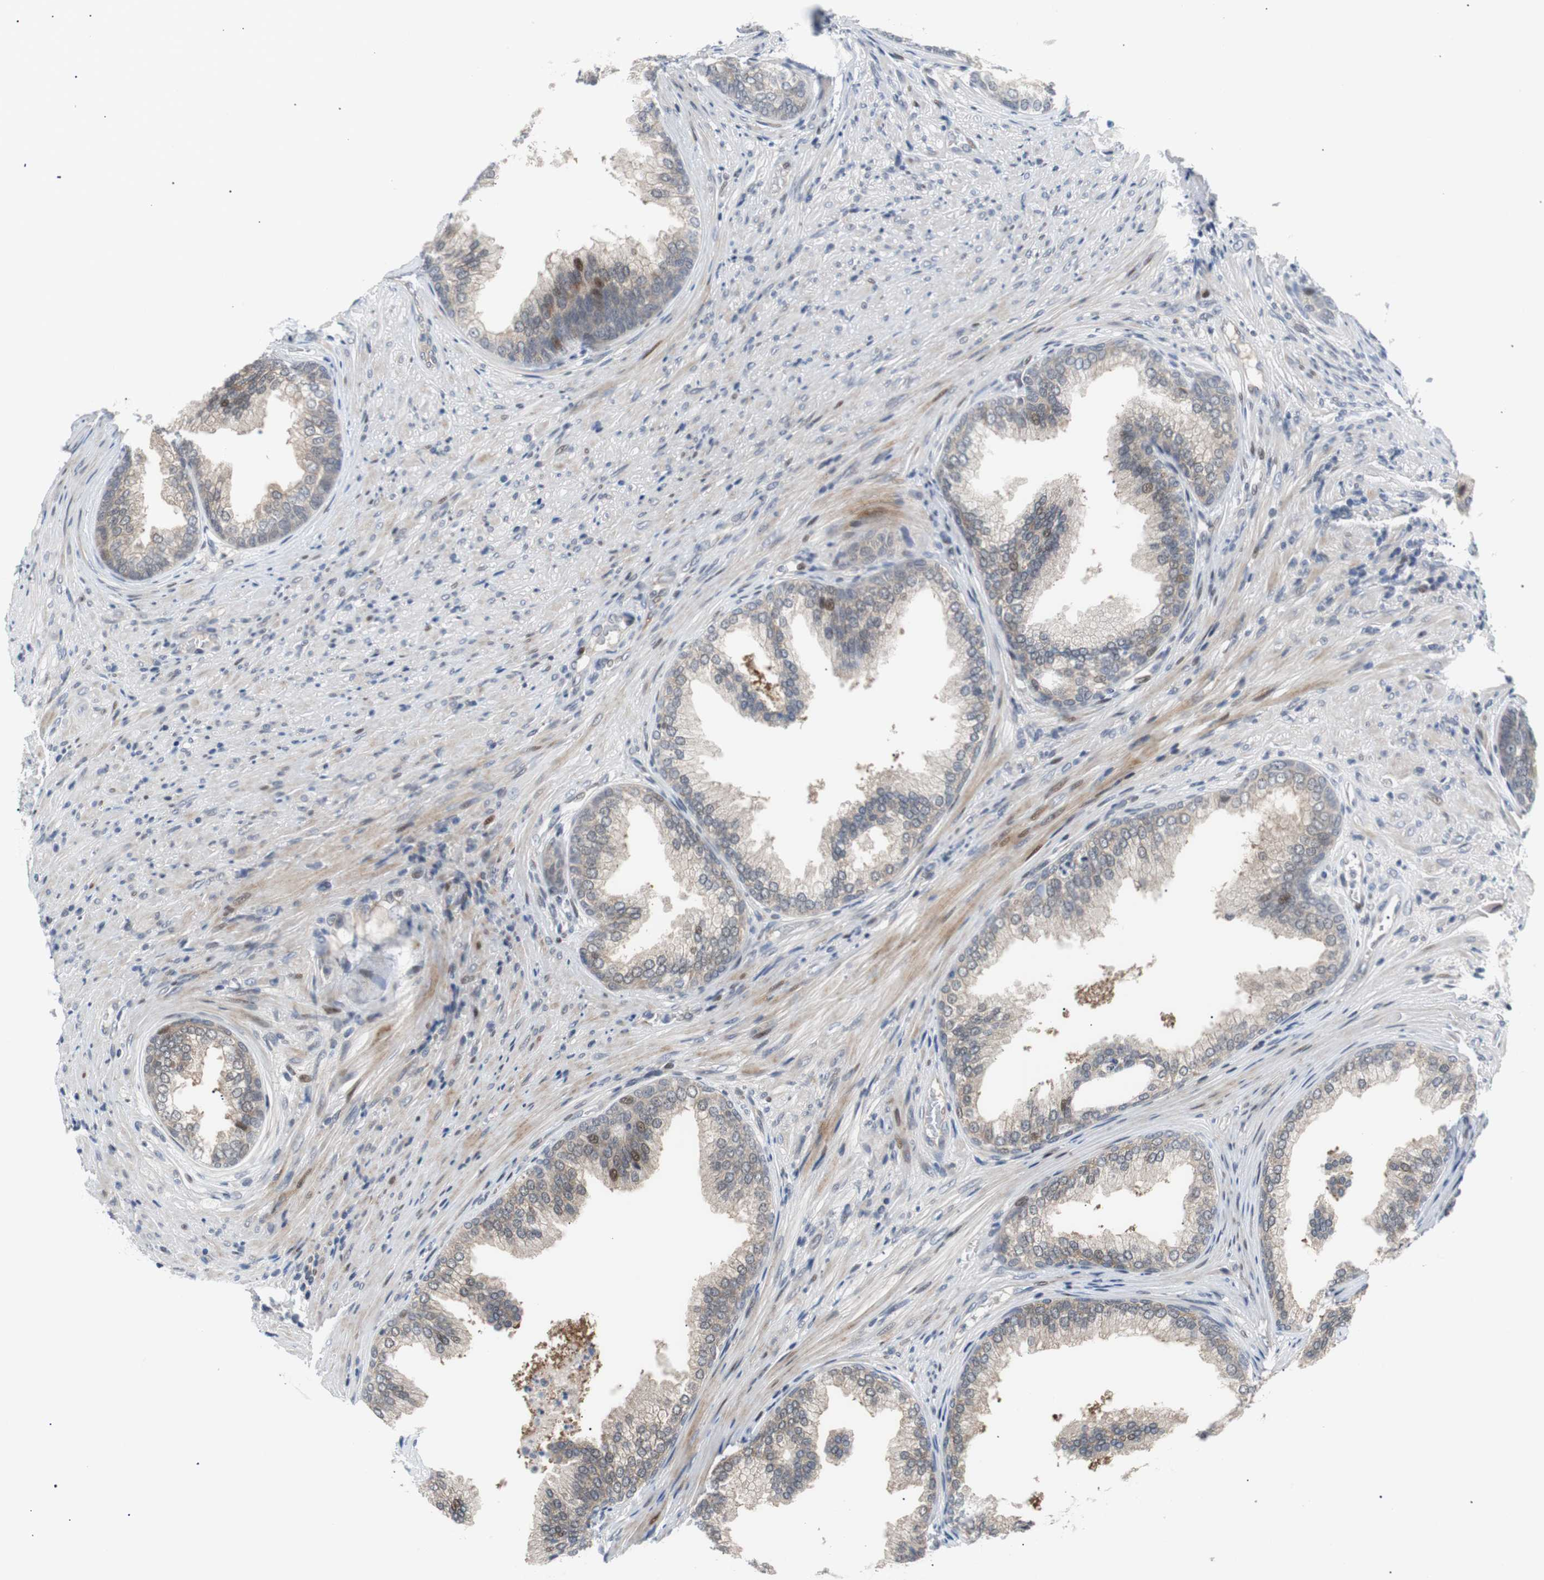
{"staining": {"intensity": "weak", "quantity": "<25%", "location": "nuclear"}, "tissue": "prostate", "cell_type": "Glandular cells", "image_type": "normal", "snomed": [{"axis": "morphology", "description": "Normal tissue, NOS"}, {"axis": "topography", "description": "Prostate"}], "caption": "The micrograph reveals no significant staining in glandular cells of prostate. Nuclei are stained in blue.", "gene": "MAP2K4", "patient": {"sex": "male", "age": 76}}